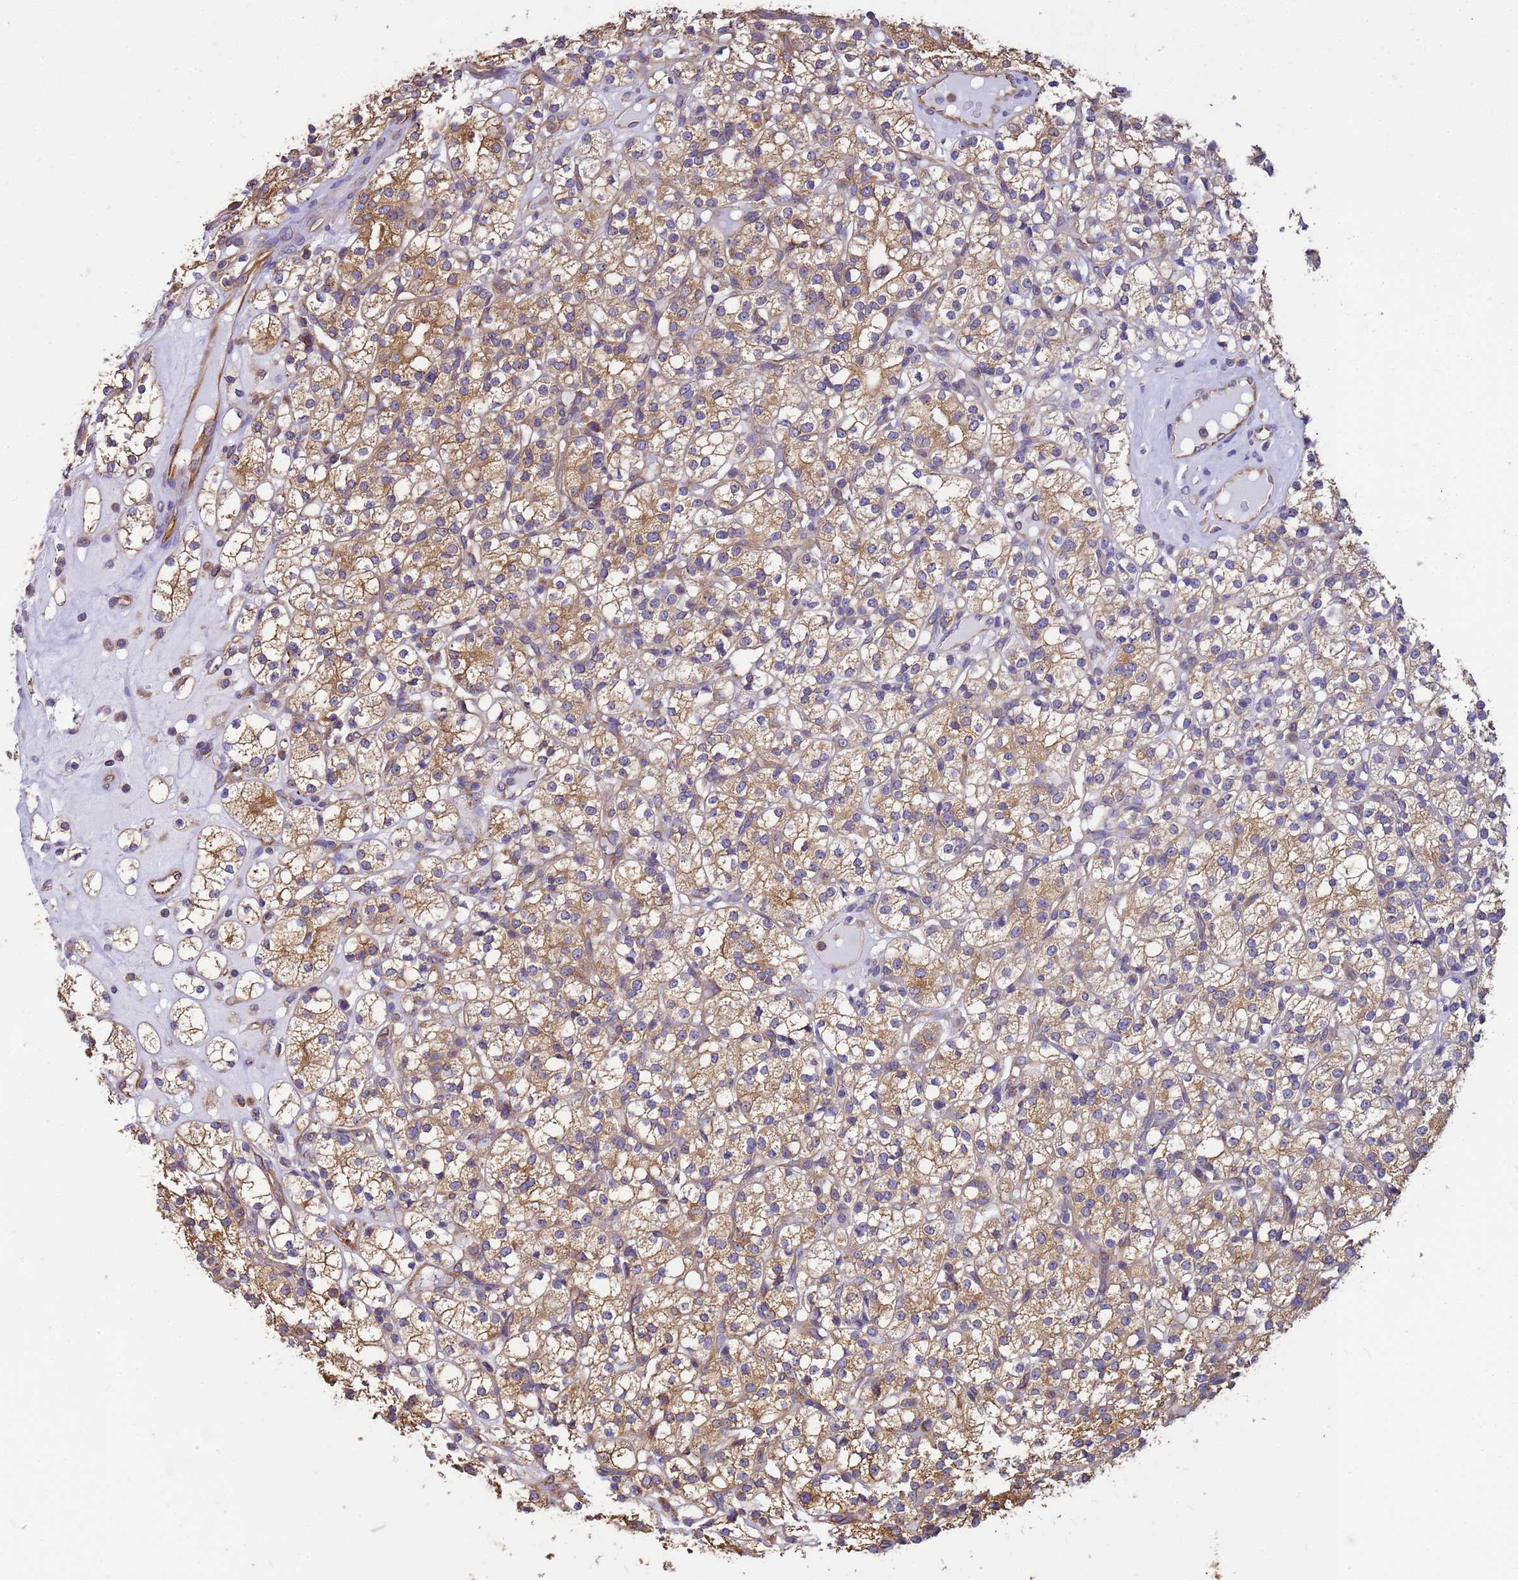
{"staining": {"intensity": "moderate", "quantity": ">75%", "location": "cytoplasmic/membranous"}, "tissue": "renal cancer", "cell_type": "Tumor cells", "image_type": "cancer", "snomed": [{"axis": "morphology", "description": "Adenocarcinoma, NOS"}, {"axis": "topography", "description": "Kidney"}], "caption": "Moderate cytoplasmic/membranous staining for a protein is present in approximately >75% of tumor cells of renal adenocarcinoma using immunohistochemistry (IHC).", "gene": "TUBB1", "patient": {"sex": "male", "age": 77}}